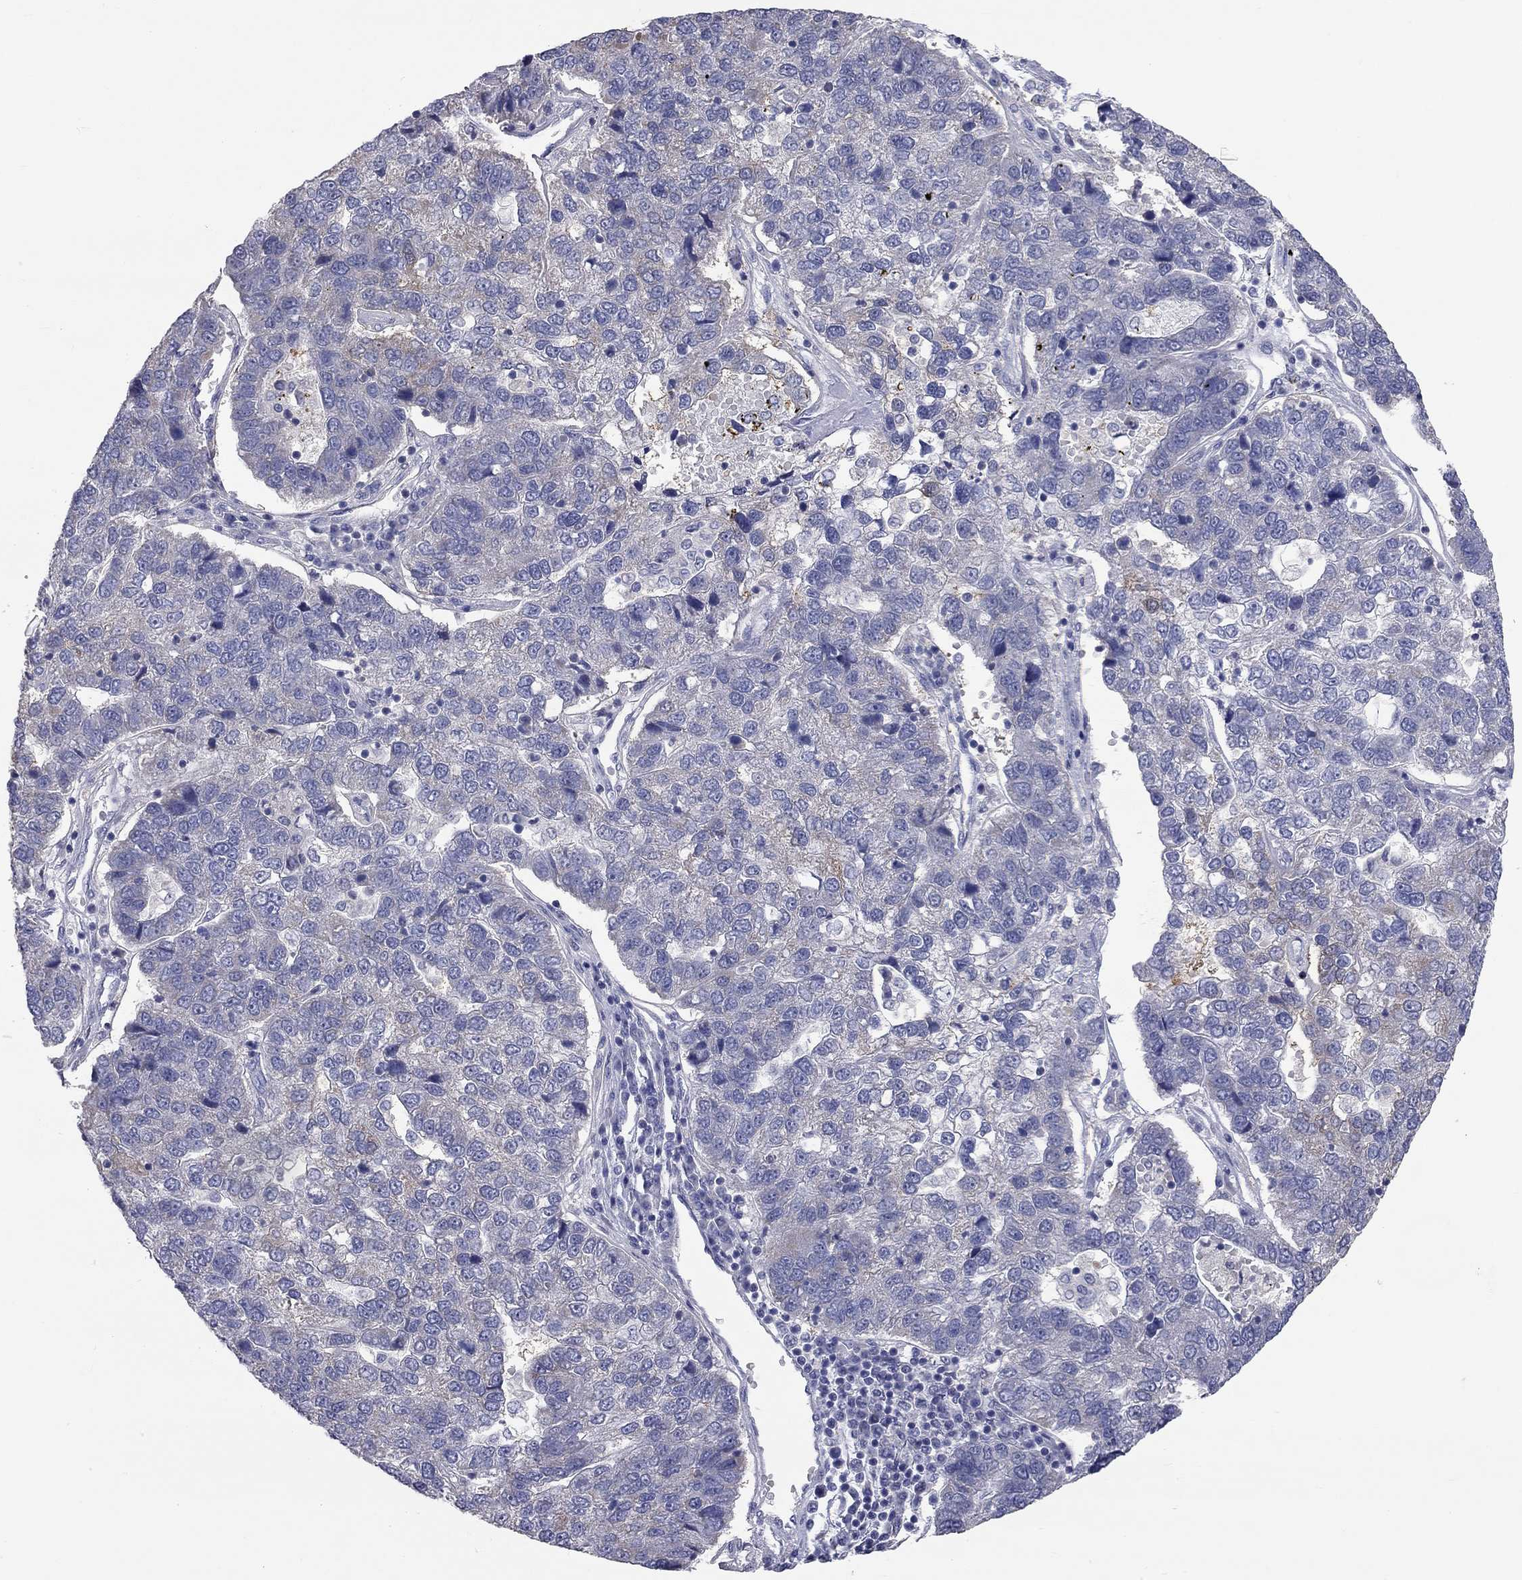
{"staining": {"intensity": "moderate", "quantity": "<25%", "location": "cytoplasmic/membranous"}, "tissue": "pancreatic cancer", "cell_type": "Tumor cells", "image_type": "cancer", "snomed": [{"axis": "morphology", "description": "Adenocarcinoma, NOS"}, {"axis": "topography", "description": "Pancreas"}], "caption": "Tumor cells exhibit low levels of moderate cytoplasmic/membranous staining in about <25% of cells in pancreatic cancer (adenocarcinoma). The staining was performed using DAB (3,3'-diaminobenzidine) to visualize the protein expression in brown, while the nuclei were stained in blue with hematoxylin (Magnification: 20x).", "gene": "CFAP161", "patient": {"sex": "female", "age": 61}}